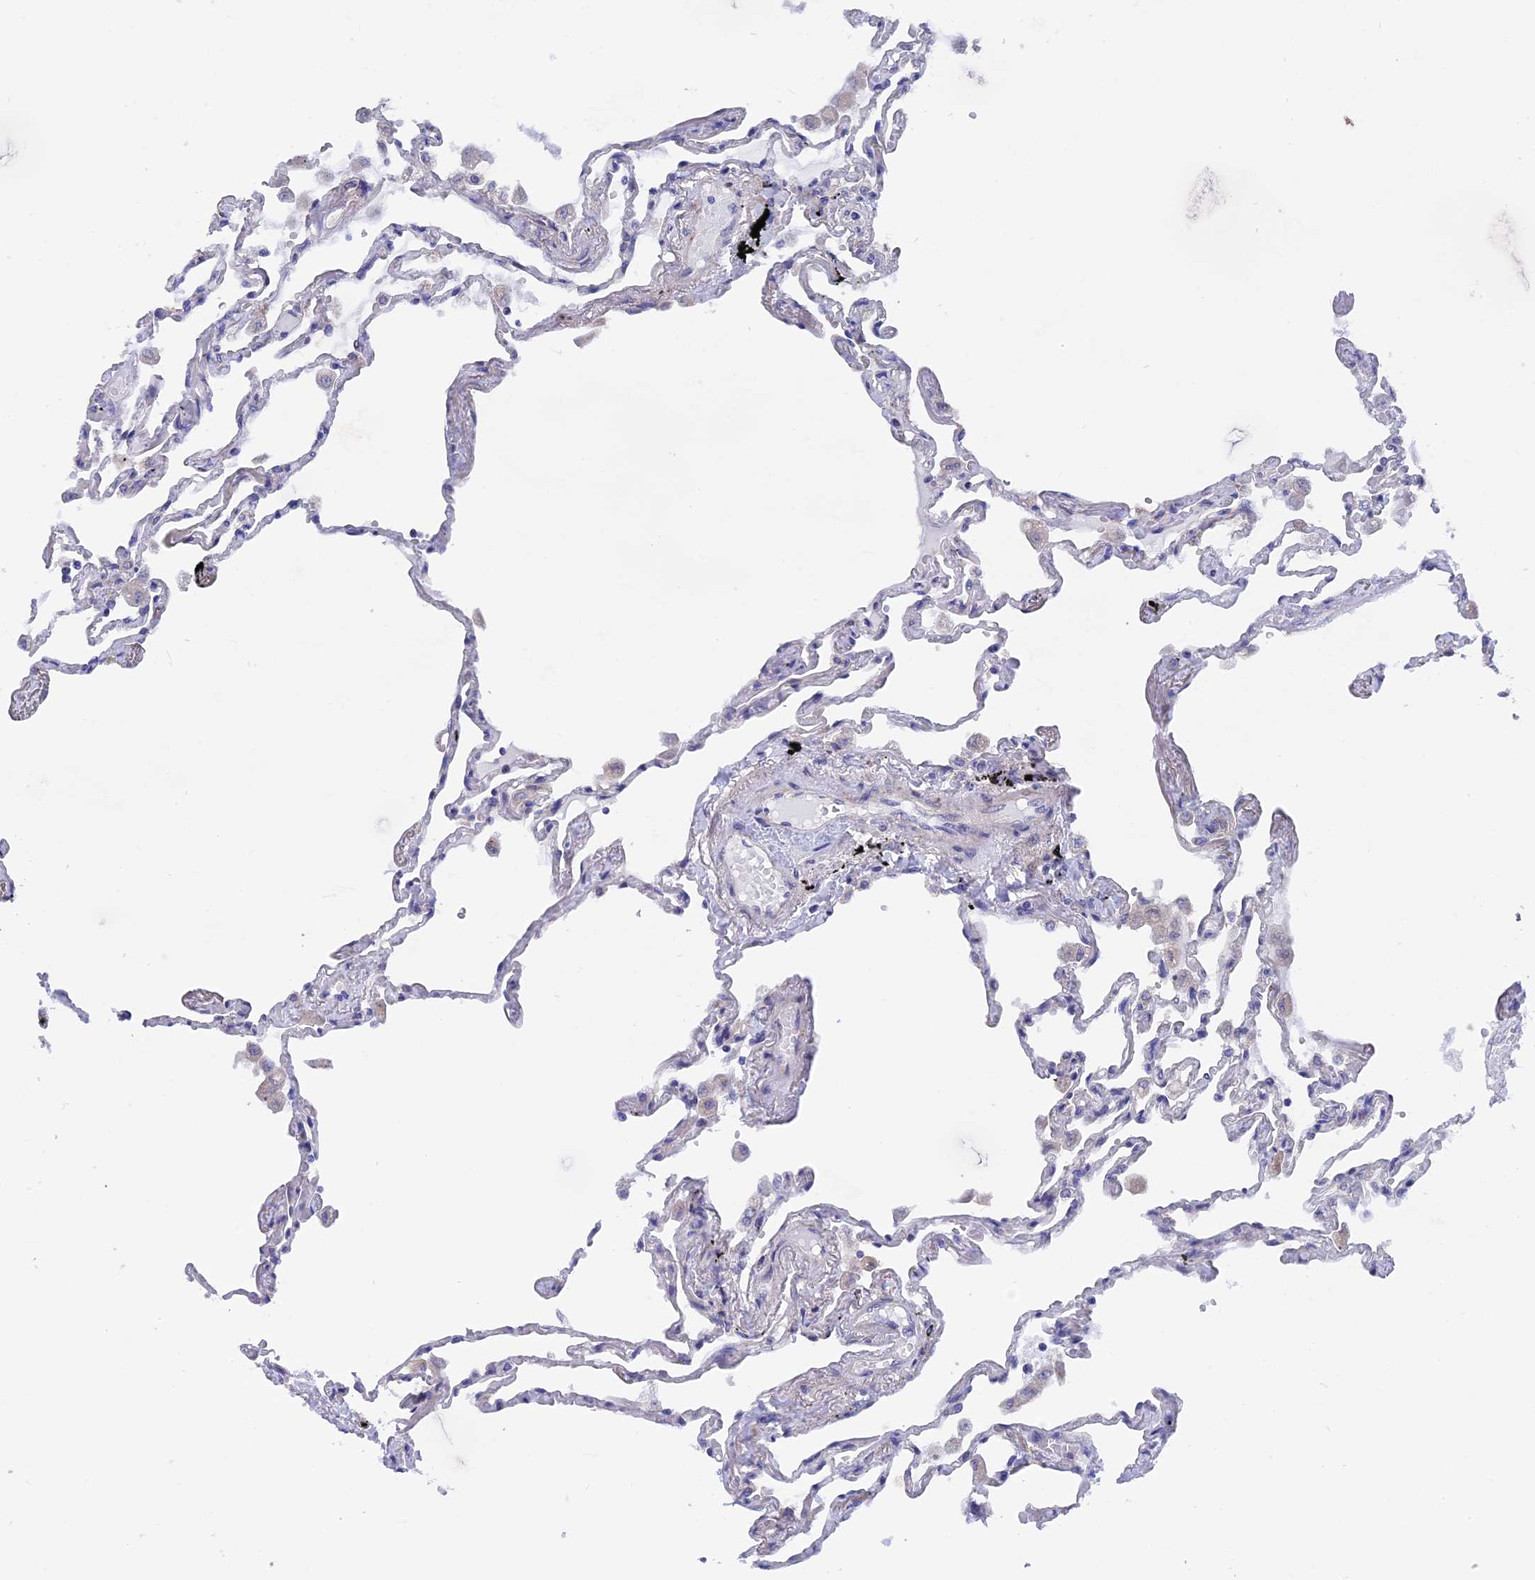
{"staining": {"intensity": "negative", "quantity": "none", "location": "none"}, "tissue": "lung", "cell_type": "Alveolar cells", "image_type": "normal", "snomed": [{"axis": "morphology", "description": "Normal tissue, NOS"}, {"axis": "topography", "description": "Lung"}], "caption": "An IHC image of unremarkable lung is shown. There is no staining in alveolar cells of lung.", "gene": "AK4P3", "patient": {"sex": "female", "age": 67}}